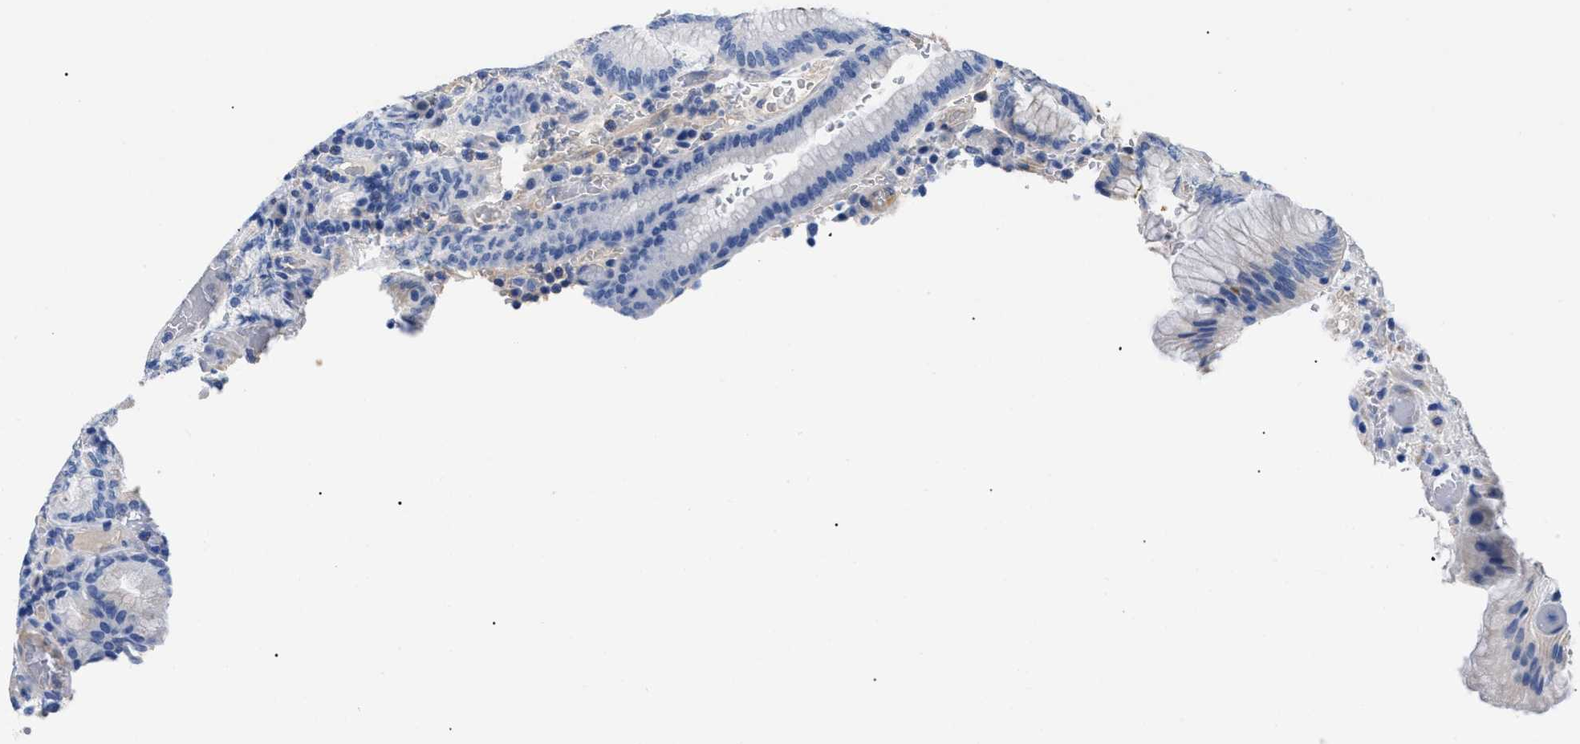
{"staining": {"intensity": "weak", "quantity": "<25%", "location": "cytoplasmic/membranous"}, "tissue": "stomach", "cell_type": "Glandular cells", "image_type": "normal", "snomed": [{"axis": "morphology", "description": "Normal tissue, NOS"}, {"axis": "morphology", "description": "Carcinoid, malignant, NOS"}, {"axis": "topography", "description": "Stomach, upper"}], "caption": "High power microscopy histopathology image of an IHC photomicrograph of benign stomach, revealing no significant expression in glandular cells.", "gene": "TMEM68", "patient": {"sex": "male", "age": 39}}